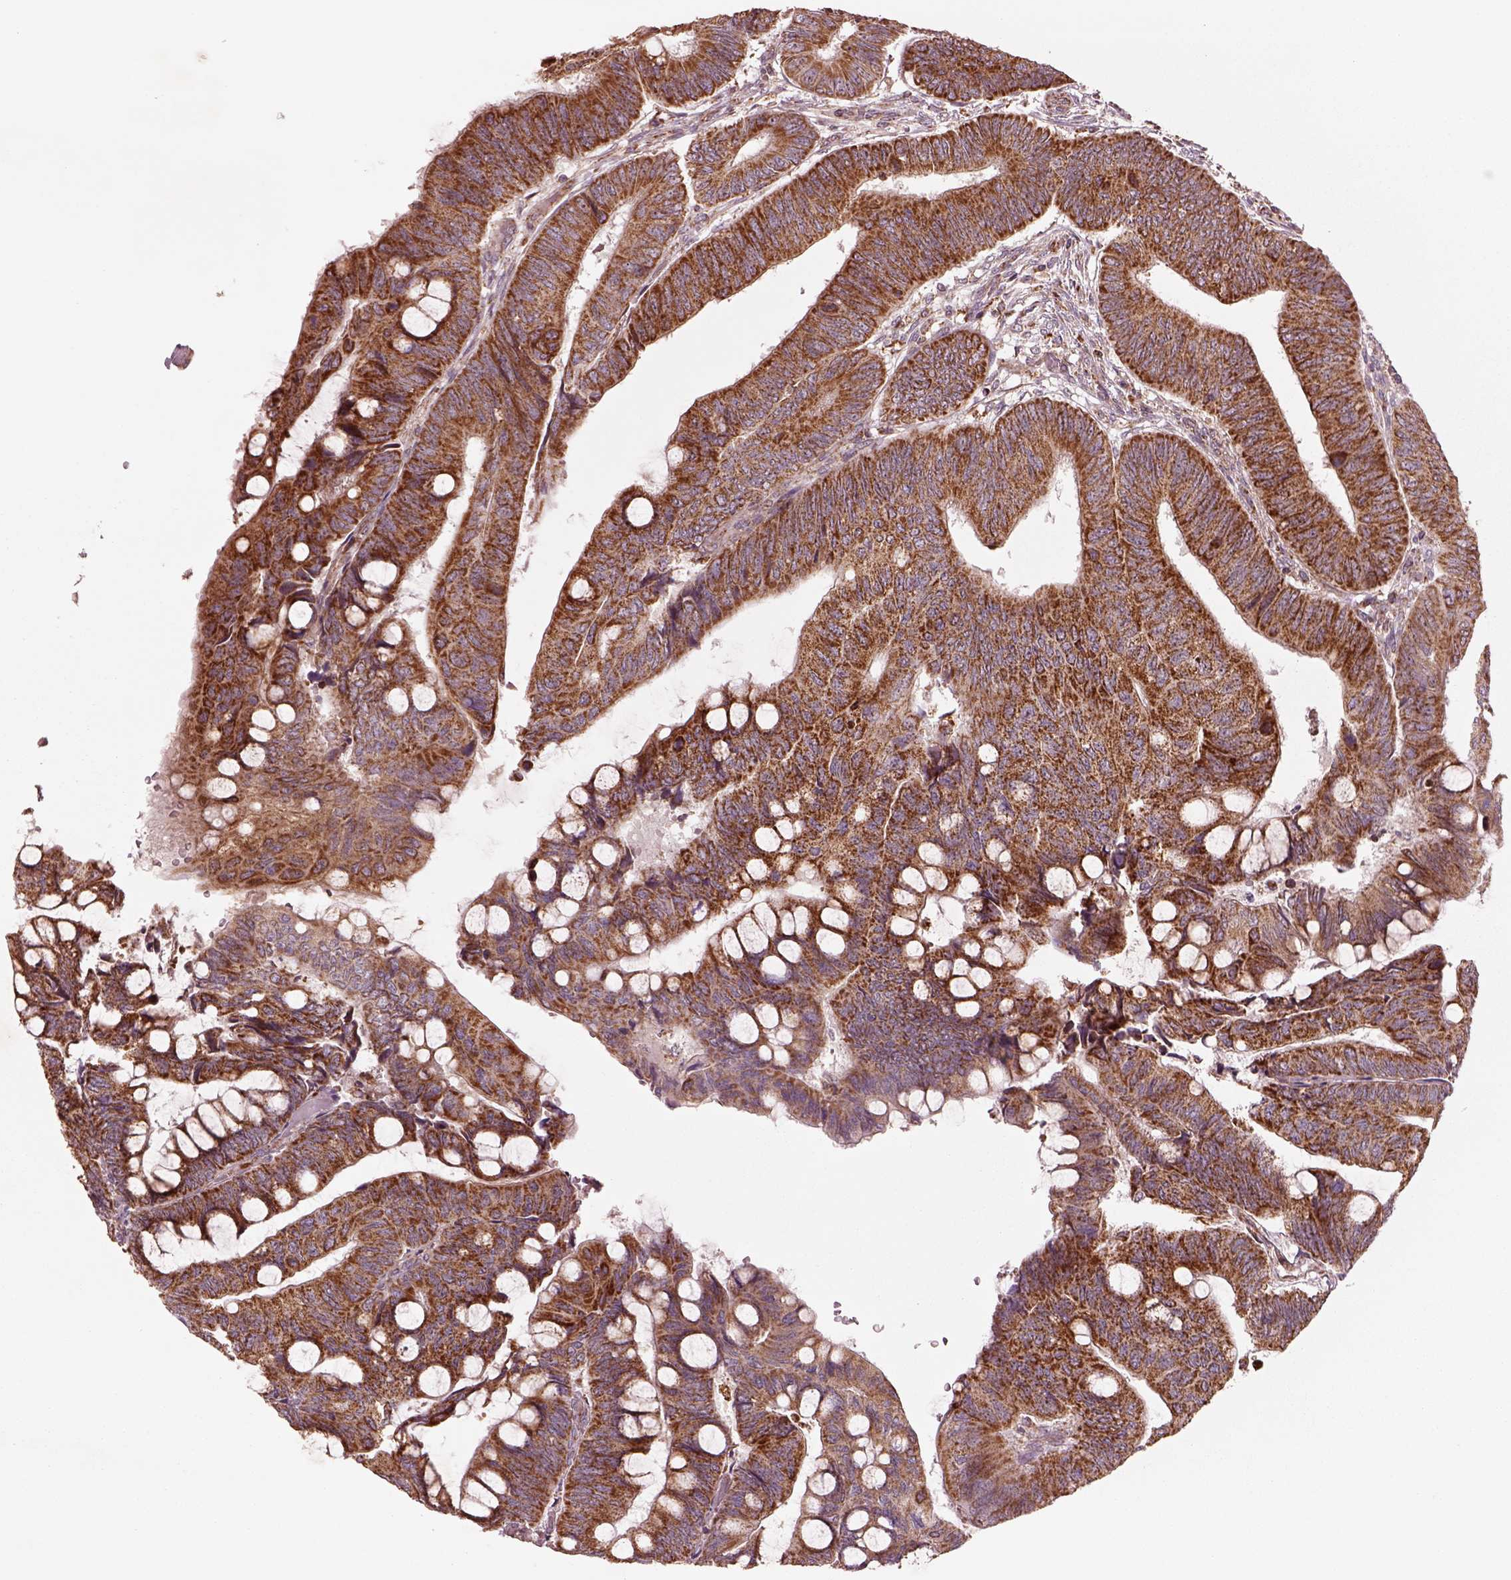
{"staining": {"intensity": "moderate", "quantity": ">75%", "location": "cytoplasmic/membranous"}, "tissue": "colorectal cancer", "cell_type": "Tumor cells", "image_type": "cancer", "snomed": [{"axis": "morphology", "description": "Normal tissue, NOS"}, {"axis": "morphology", "description": "Adenocarcinoma, NOS"}, {"axis": "topography", "description": "Rectum"}], "caption": "Immunohistochemical staining of human colorectal cancer (adenocarcinoma) displays medium levels of moderate cytoplasmic/membranous expression in about >75% of tumor cells. (DAB (3,3'-diaminobenzidine) = brown stain, brightfield microscopy at high magnification).", "gene": "SLC25A5", "patient": {"sex": "male", "age": 92}}